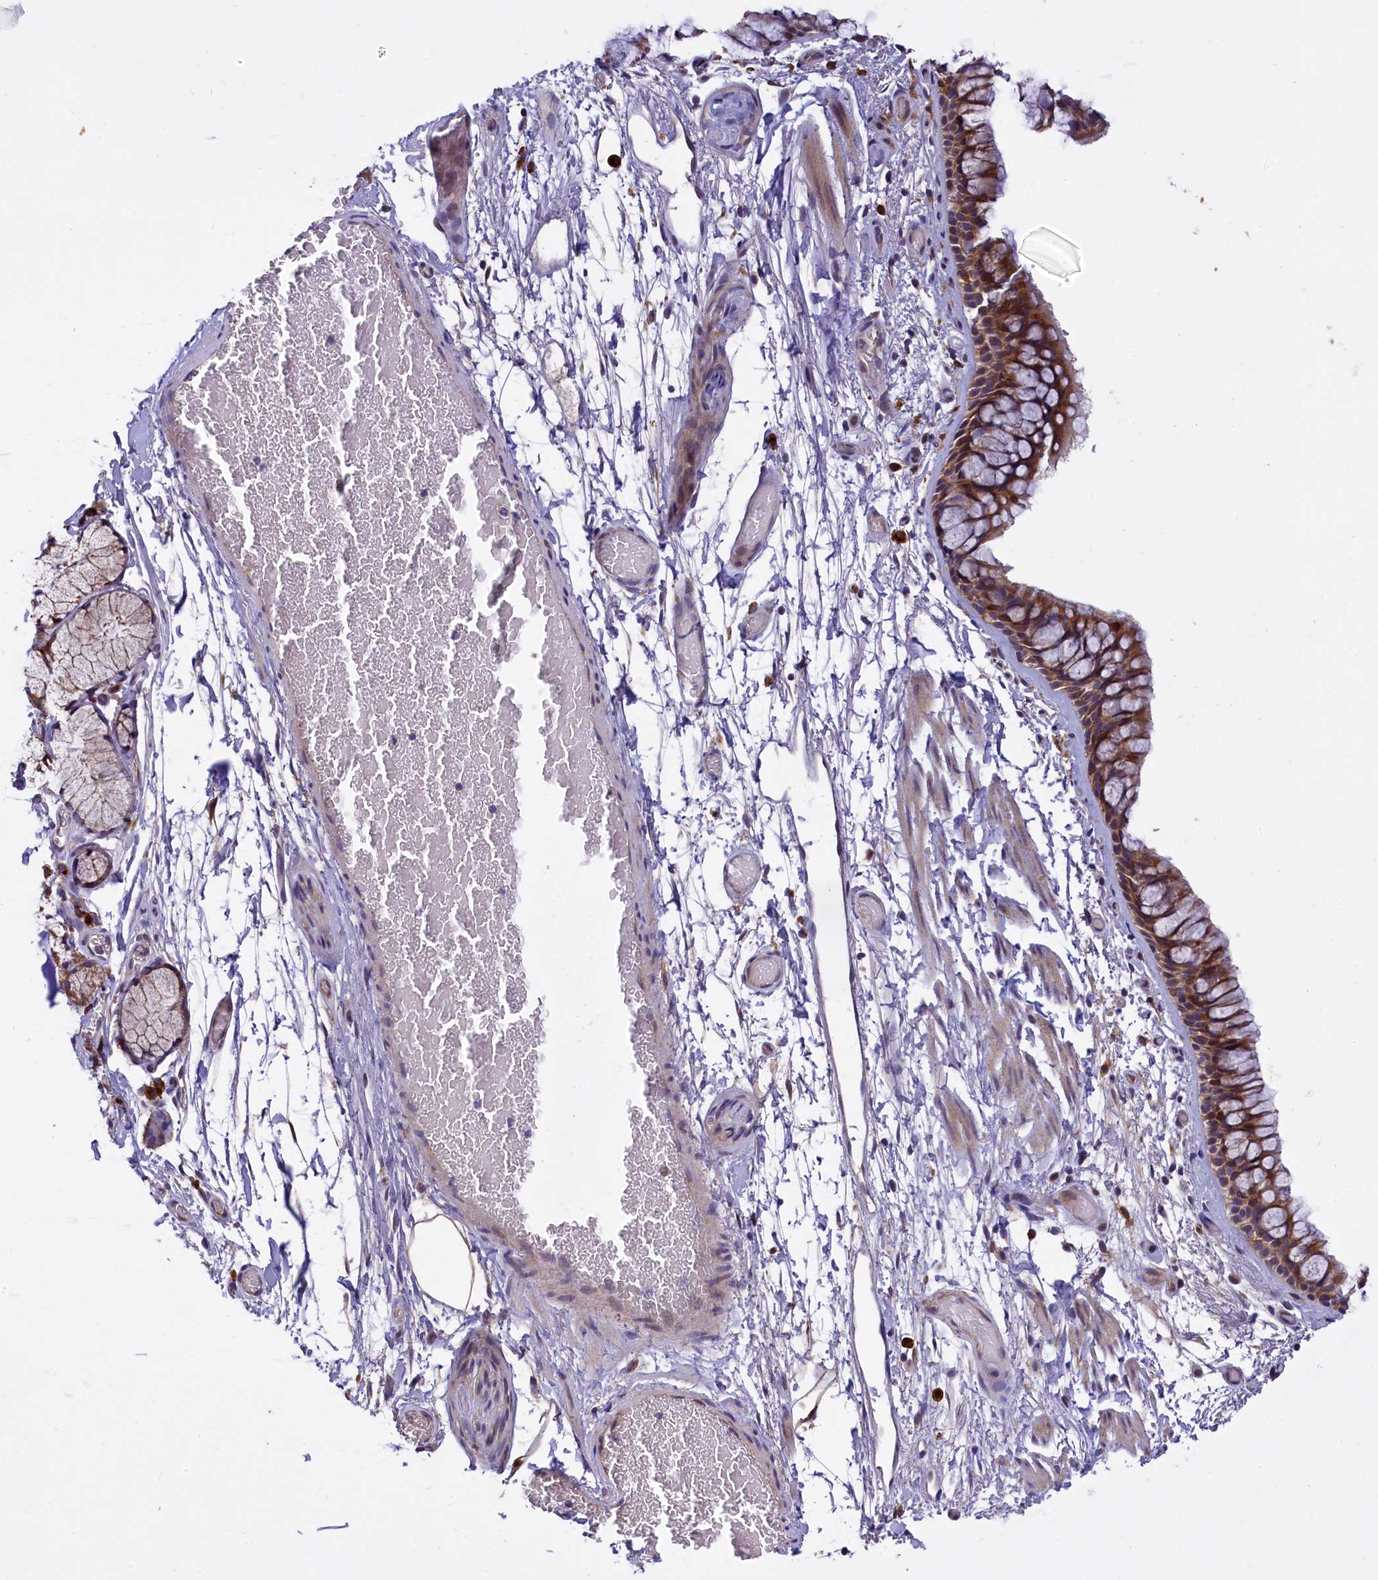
{"staining": {"intensity": "strong", "quantity": ">75%", "location": "cytoplasmic/membranous"}, "tissue": "bronchus", "cell_type": "Respiratory epithelial cells", "image_type": "normal", "snomed": [{"axis": "morphology", "description": "Normal tissue, NOS"}, {"axis": "topography", "description": "Bronchus"}], "caption": "Immunohistochemistry micrograph of unremarkable bronchus stained for a protein (brown), which shows high levels of strong cytoplasmic/membranous expression in about >75% of respiratory epithelial cells.", "gene": "NAIP", "patient": {"sex": "male", "age": 65}}